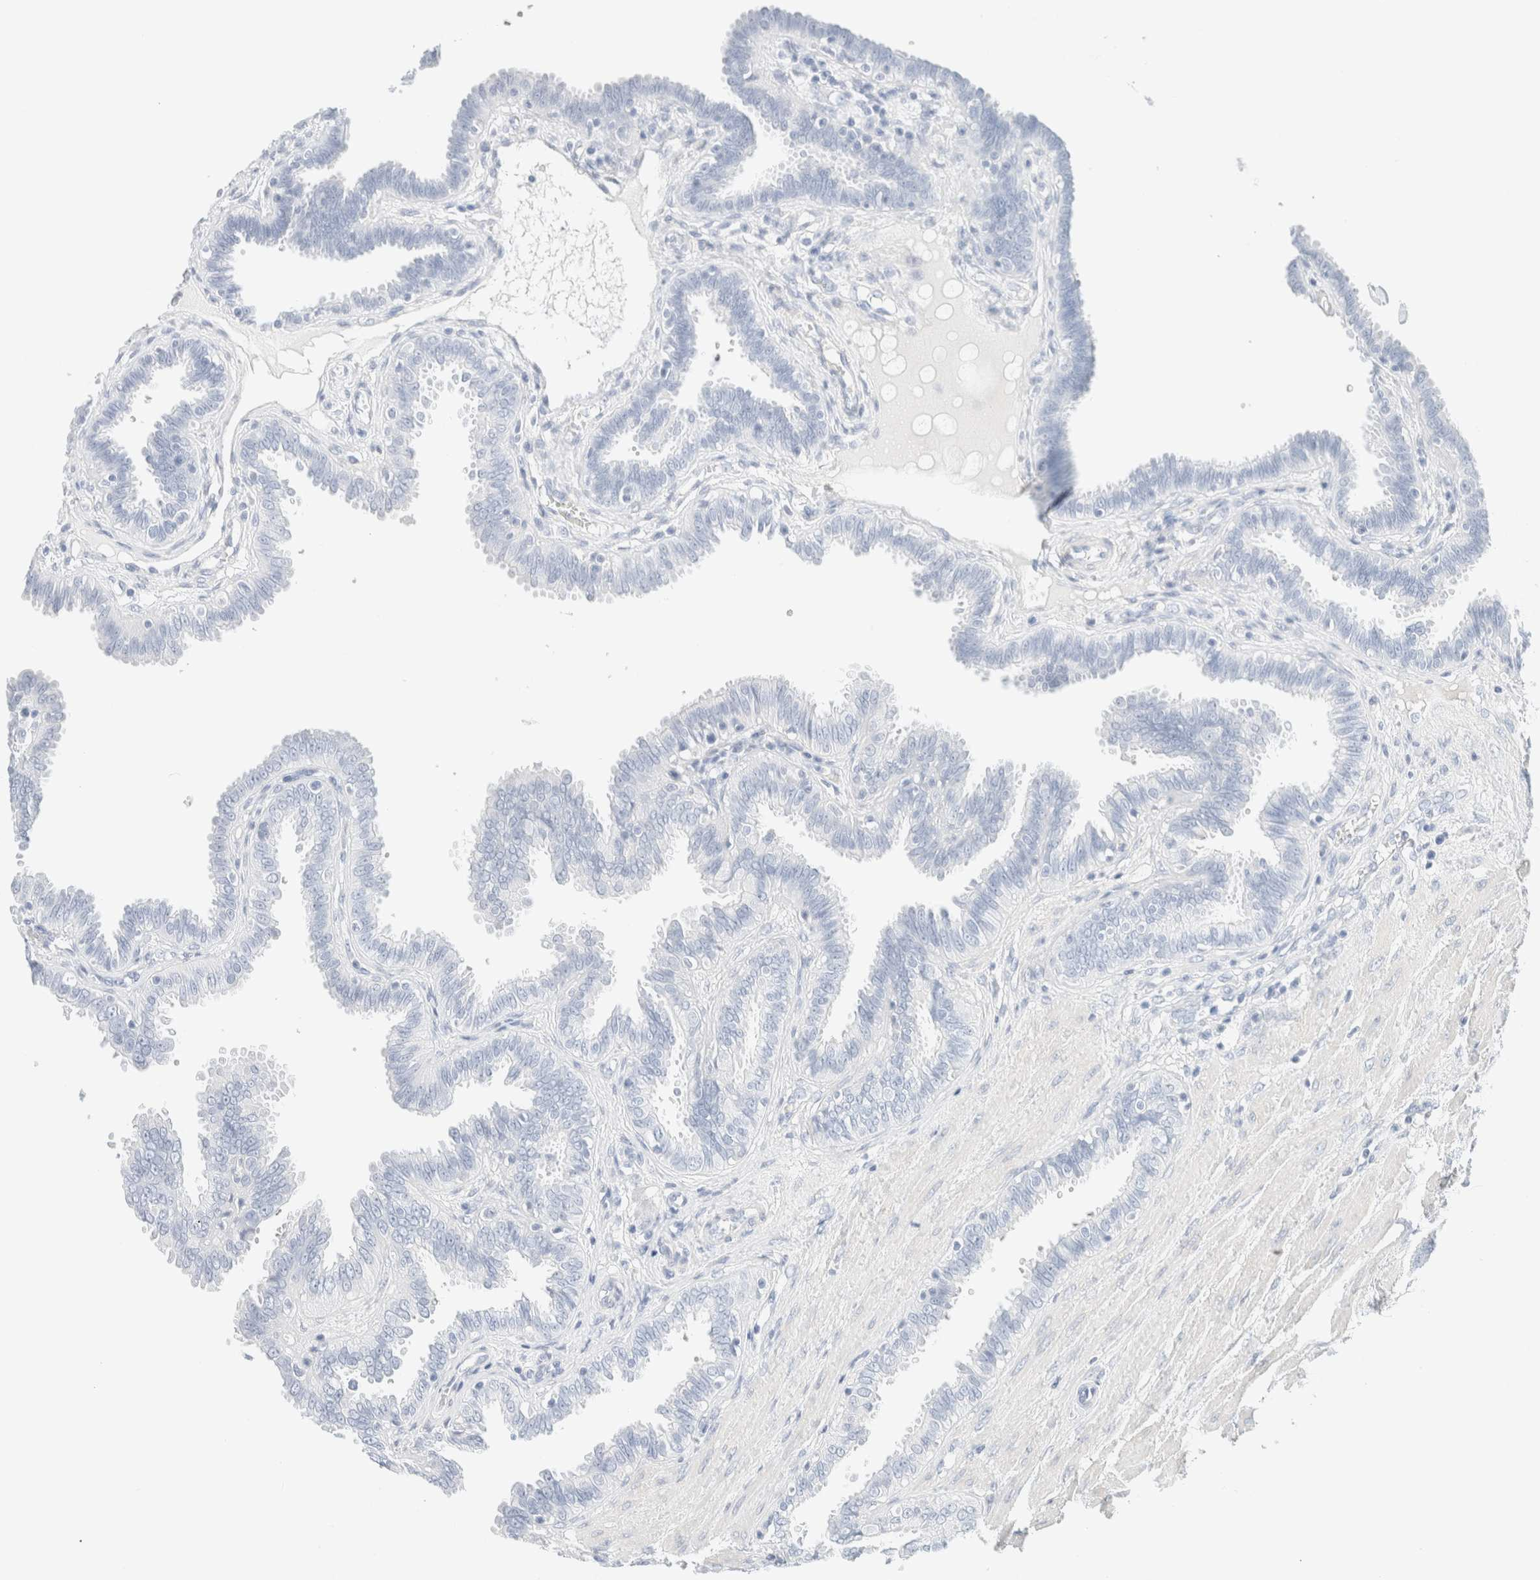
{"staining": {"intensity": "negative", "quantity": "none", "location": "none"}, "tissue": "fallopian tube", "cell_type": "Glandular cells", "image_type": "normal", "snomed": [{"axis": "morphology", "description": "Normal tissue, NOS"}, {"axis": "topography", "description": "Fallopian tube"}], "caption": "Immunohistochemical staining of normal human fallopian tube shows no significant expression in glandular cells. Brightfield microscopy of immunohistochemistry (IHC) stained with DAB (brown) and hematoxylin (blue), captured at high magnification.", "gene": "DPYS", "patient": {"sex": "female", "age": 32}}